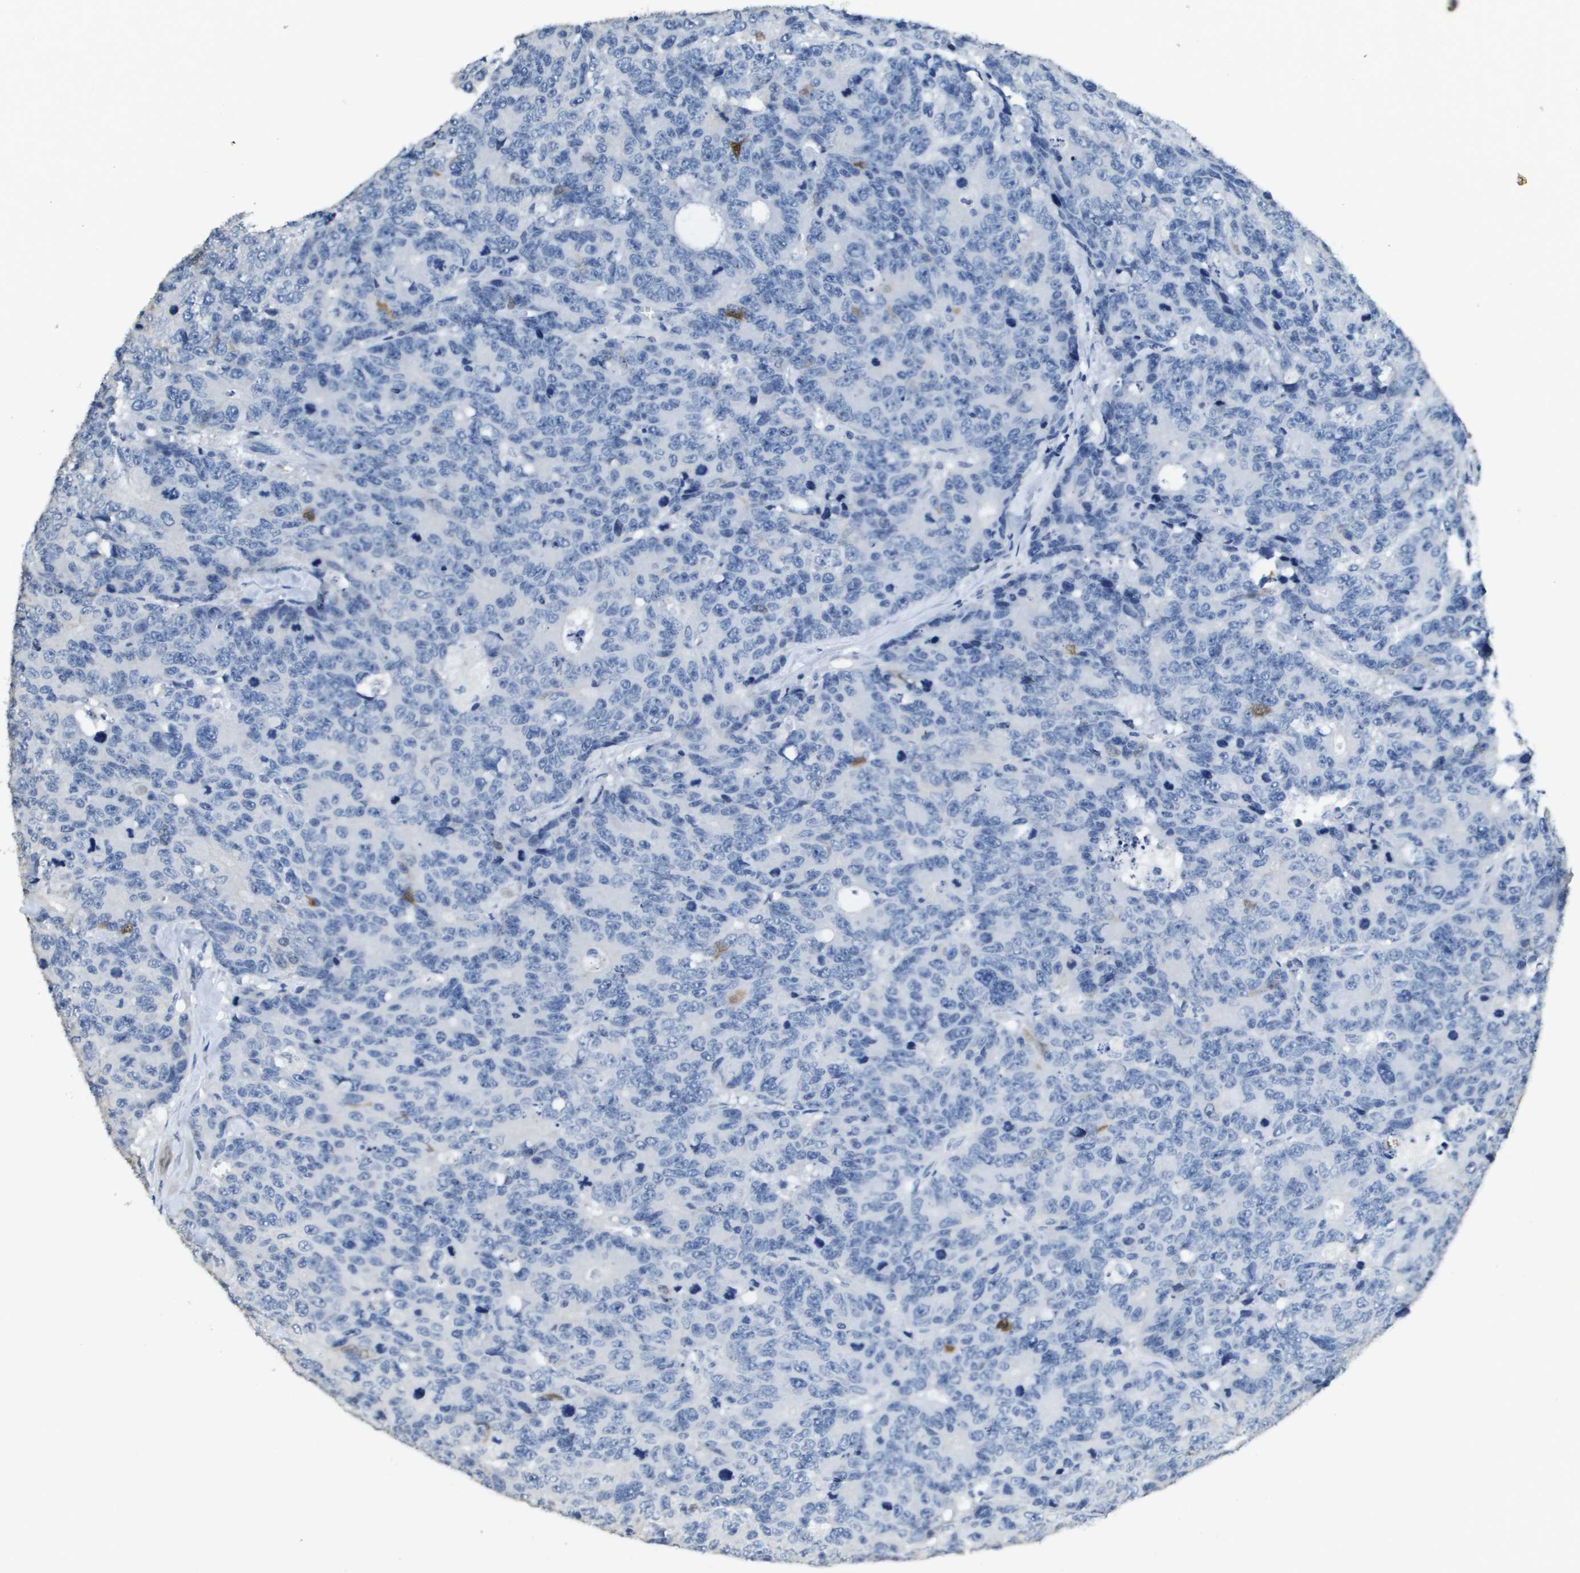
{"staining": {"intensity": "negative", "quantity": "none", "location": "none"}, "tissue": "colorectal cancer", "cell_type": "Tumor cells", "image_type": "cancer", "snomed": [{"axis": "morphology", "description": "Adenocarcinoma, NOS"}, {"axis": "topography", "description": "Colon"}], "caption": "Photomicrograph shows no protein expression in tumor cells of colorectal adenocarcinoma tissue.", "gene": "MT3", "patient": {"sex": "female", "age": 86}}